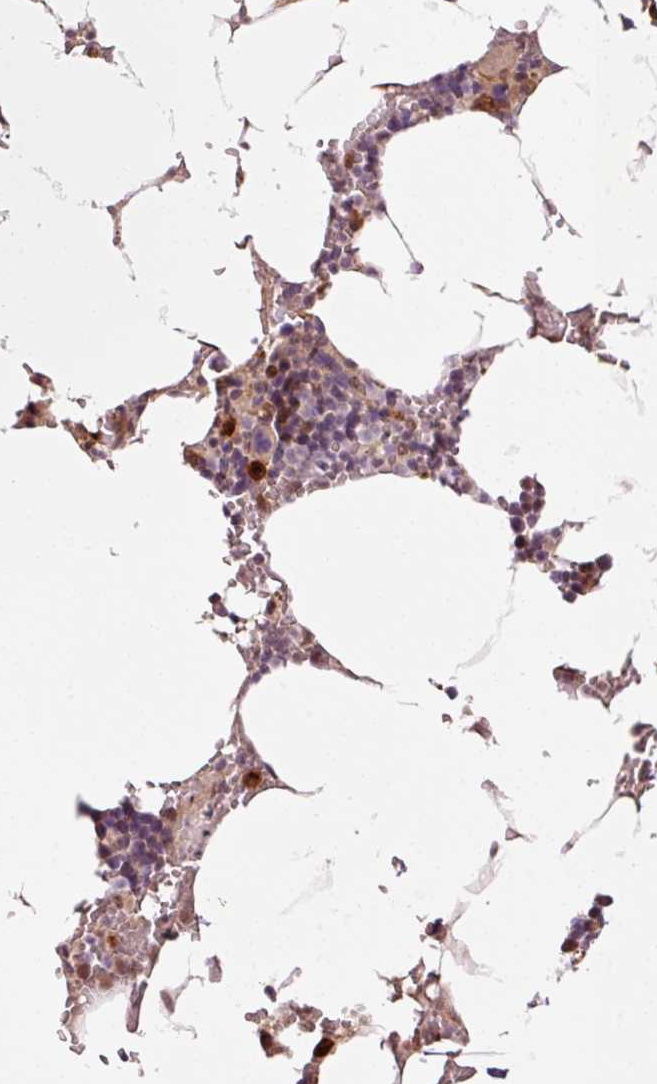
{"staining": {"intensity": "strong", "quantity": "<25%", "location": "cytoplasmic/membranous,nuclear"}, "tissue": "bone marrow", "cell_type": "Hematopoietic cells", "image_type": "normal", "snomed": [{"axis": "morphology", "description": "Normal tissue, NOS"}, {"axis": "topography", "description": "Bone marrow"}], "caption": "The photomicrograph shows a brown stain indicating the presence of a protein in the cytoplasmic/membranous,nuclear of hematopoietic cells in bone marrow. The staining was performed using DAB (3,3'-diaminobenzidine) to visualize the protein expression in brown, while the nuclei were stained in blue with hematoxylin (Magnification: 20x).", "gene": "ANKRD20A1", "patient": {"sex": "male", "age": 70}}